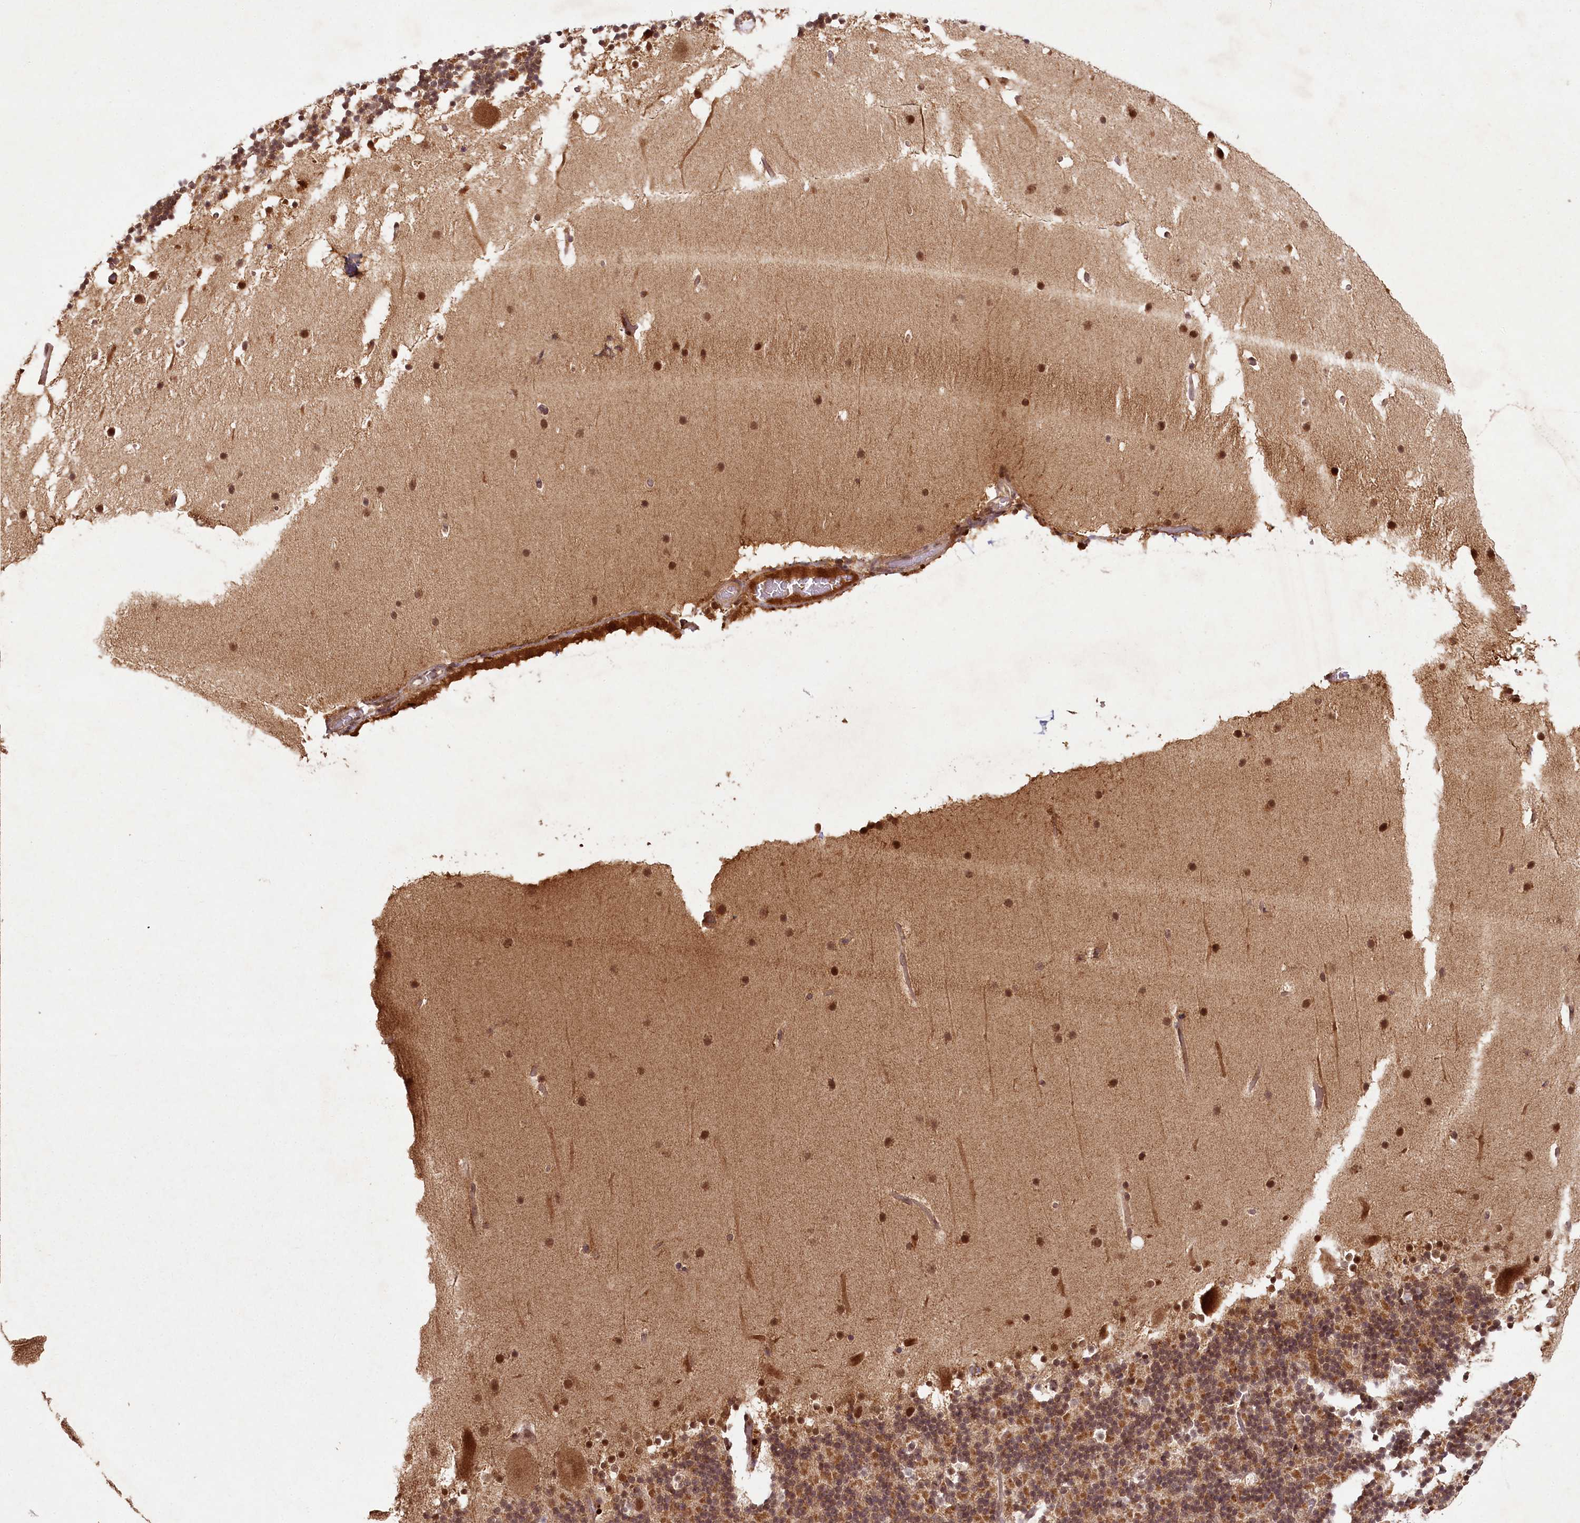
{"staining": {"intensity": "moderate", "quantity": "25%-75%", "location": "cytoplasmic/membranous"}, "tissue": "cerebellum", "cell_type": "Cells in granular layer", "image_type": "normal", "snomed": [{"axis": "morphology", "description": "Normal tissue, NOS"}, {"axis": "topography", "description": "Cerebellum"}], "caption": "Immunohistochemistry (IHC) image of unremarkable cerebellum: human cerebellum stained using immunohistochemistry displays medium levels of moderate protein expression localized specifically in the cytoplasmic/membranous of cells in granular layer, appearing as a cytoplasmic/membranous brown color.", "gene": "MICU1", "patient": {"sex": "male", "age": 57}}